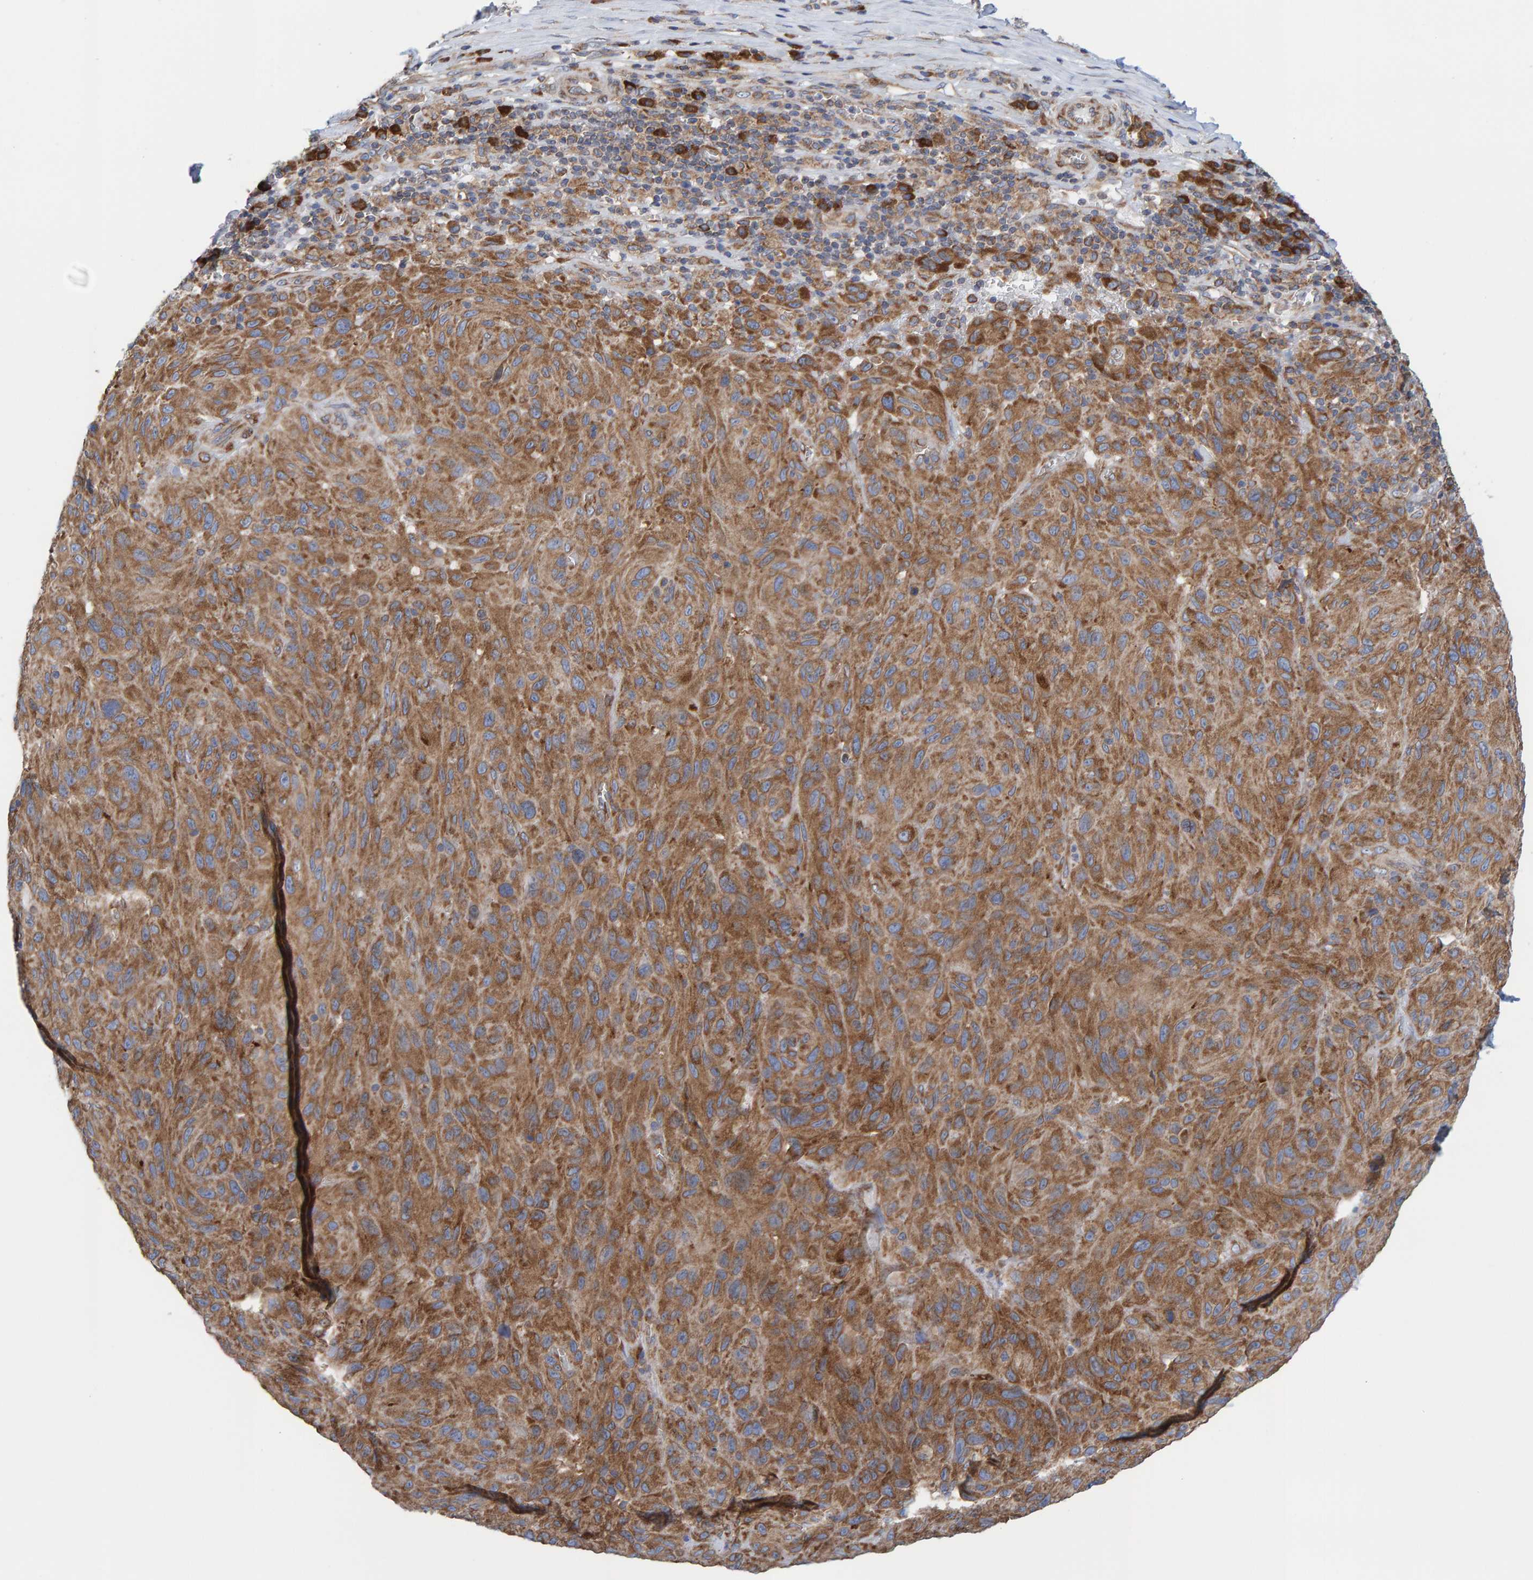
{"staining": {"intensity": "moderate", "quantity": ">75%", "location": "cytoplasmic/membranous"}, "tissue": "melanoma", "cell_type": "Tumor cells", "image_type": "cancer", "snomed": [{"axis": "morphology", "description": "Malignant melanoma, NOS"}, {"axis": "topography", "description": "Skin"}], "caption": "IHC photomicrograph of human malignant melanoma stained for a protein (brown), which exhibits medium levels of moderate cytoplasmic/membranous positivity in approximately >75% of tumor cells.", "gene": "CDK5RAP3", "patient": {"sex": "male", "age": 66}}